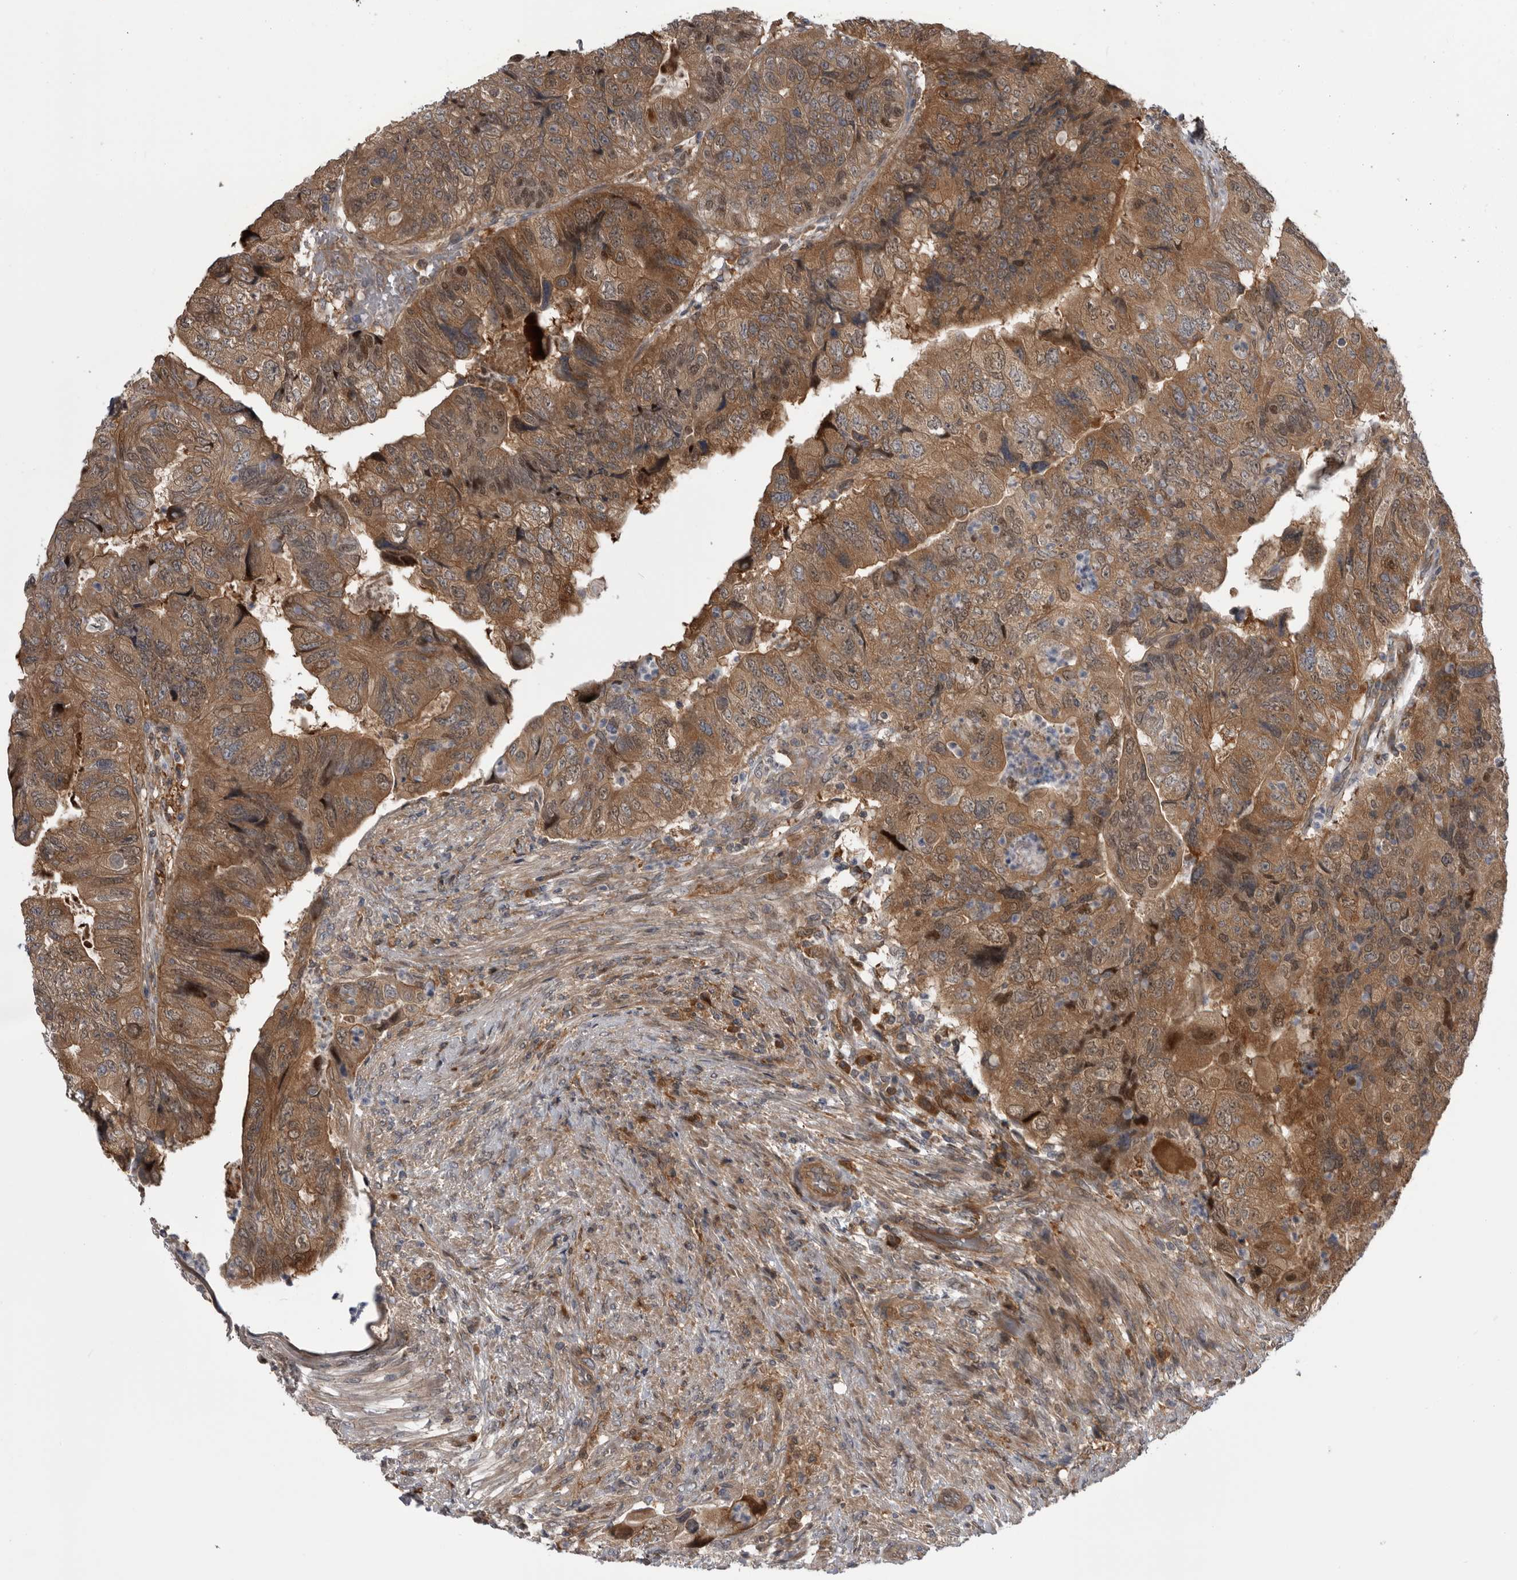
{"staining": {"intensity": "moderate", "quantity": ">75%", "location": "cytoplasmic/membranous,nuclear"}, "tissue": "colorectal cancer", "cell_type": "Tumor cells", "image_type": "cancer", "snomed": [{"axis": "morphology", "description": "Adenocarcinoma, NOS"}, {"axis": "topography", "description": "Rectum"}], "caption": "Colorectal adenocarcinoma was stained to show a protein in brown. There is medium levels of moderate cytoplasmic/membranous and nuclear expression in approximately >75% of tumor cells. Using DAB (brown) and hematoxylin (blue) stains, captured at high magnification using brightfield microscopy.", "gene": "RAB3GAP2", "patient": {"sex": "male", "age": 63}}